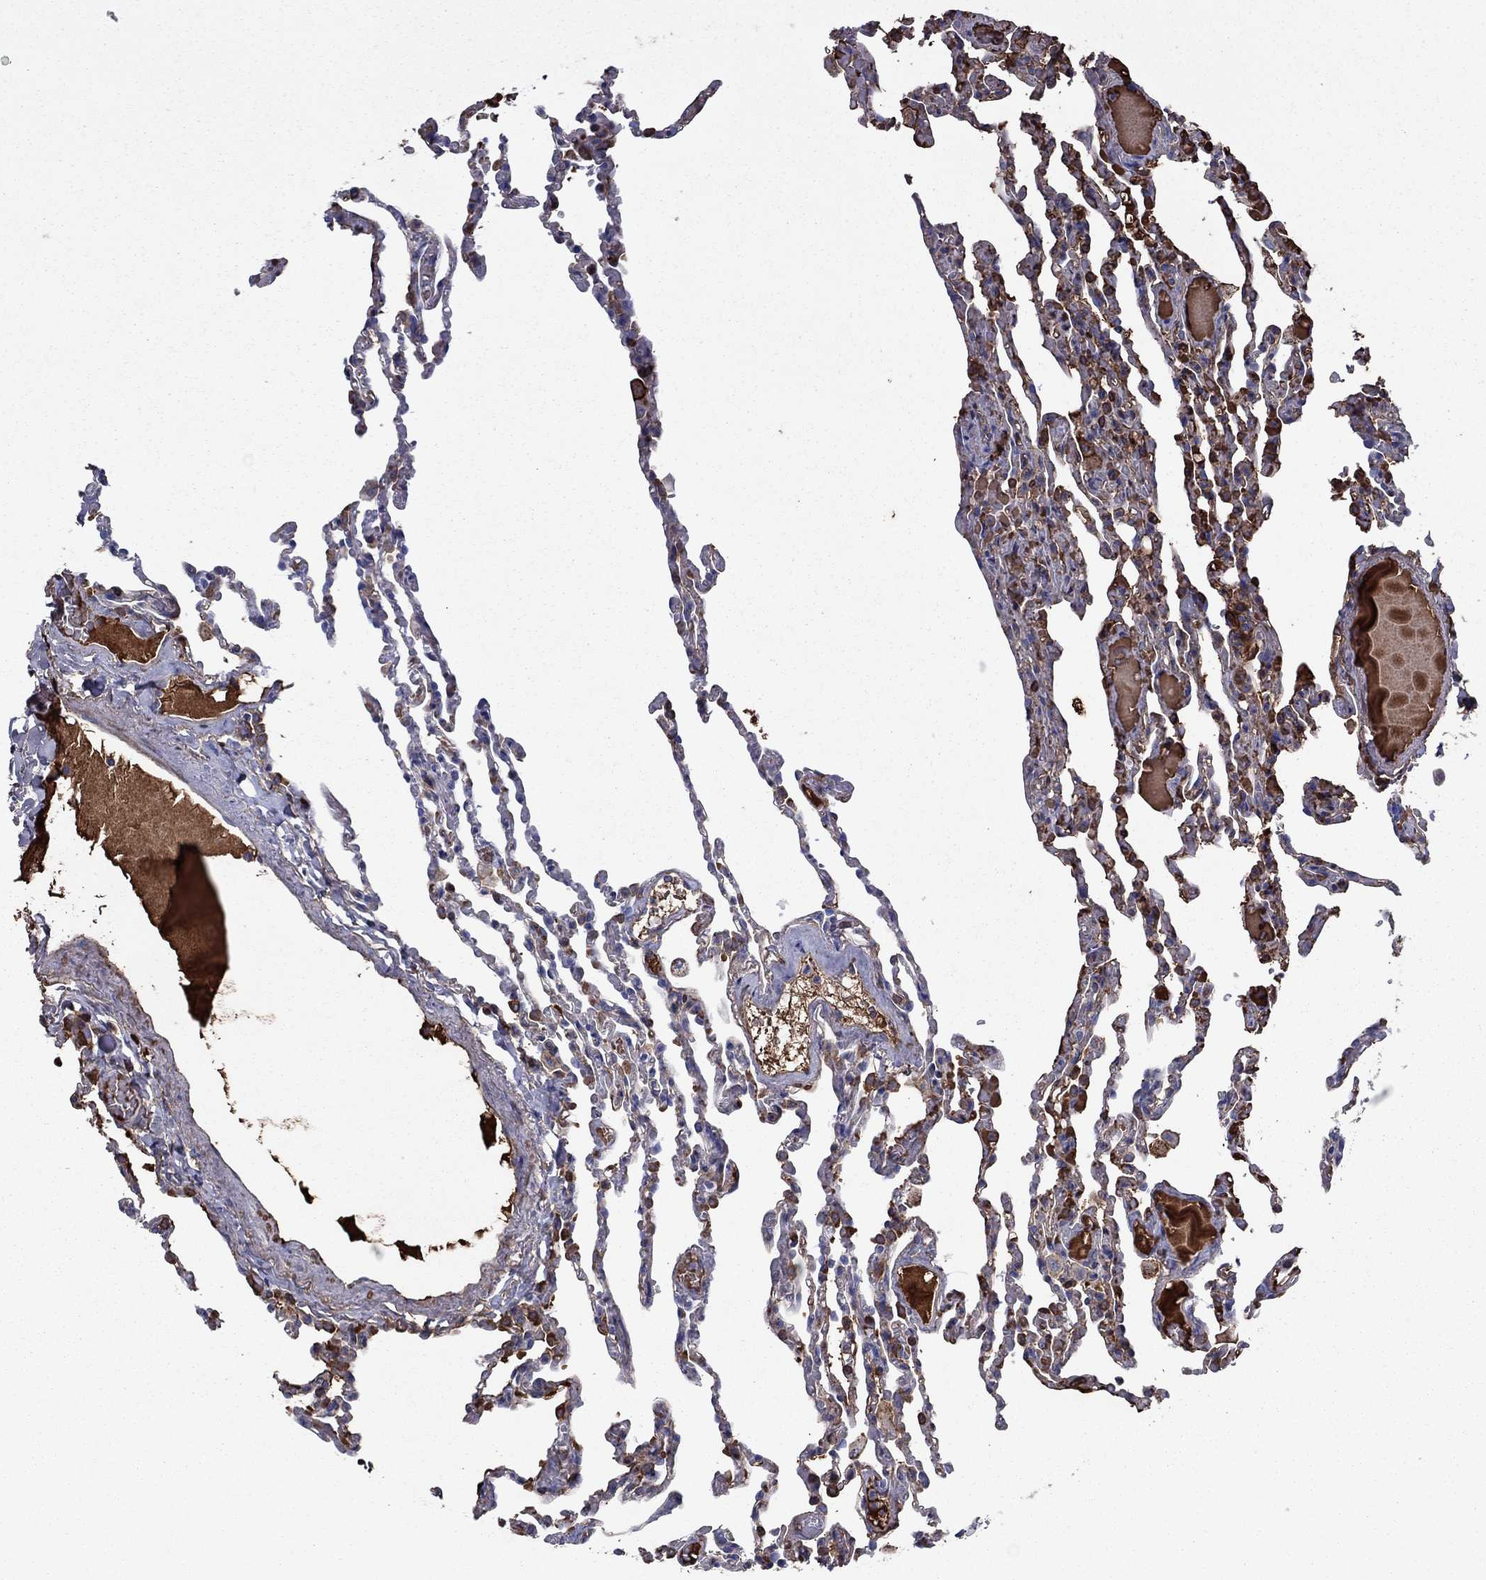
{"staining": {"intensity": "strong", "quantity": "<25%", "location": "cytoplasmic/membranous"}, "tissue": "lung", "cell_type": "Alveolar cells", "image_type": "normal", "snomed": [{"axis": "morphology", "description": "Normal tissue, NOS"}, {"axis": "topography", "description": "Lung"}], "caption": "Protein expression by immunohistochemistry (IHC) shows strong cytoplasmic/membranous positivity in about <25% of alveolar cells in unremarkable lung.", "gene": "HPX", "patient": {"sex": "female", "age": 43}}